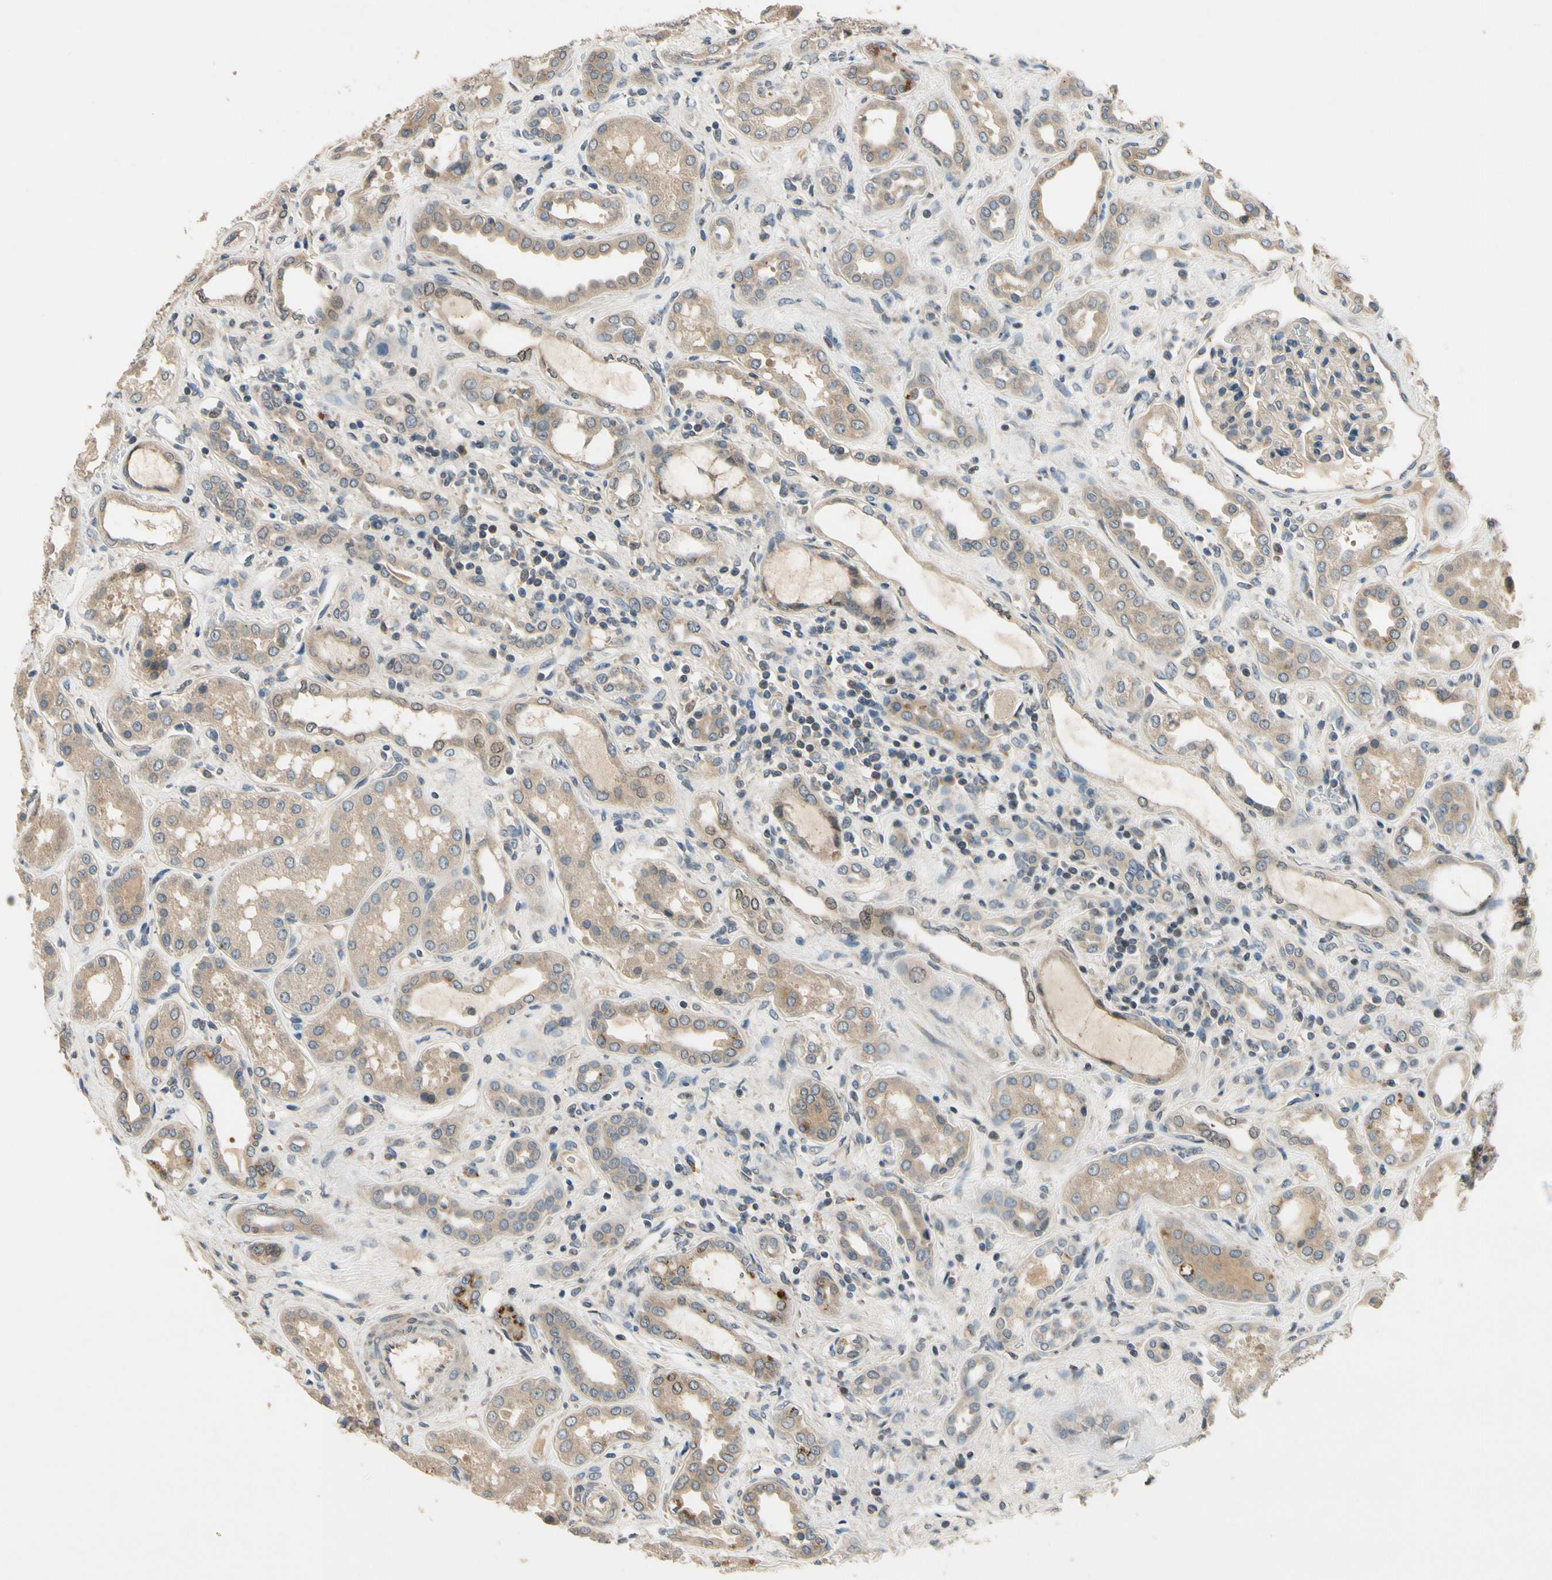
{"staining": {"intensity": "negative", "quantity": "none", "location": "none"}, "tissue": "kidney", "cell_type": "Cells in glomeruli", "image_type": "normal", "snomed": [{"axis": "morphology", "description": "Normal tissue, NOS"}, {"axis": "topography", "description": "Kidney"}], "caption": "High power microscopy photomicrograph of an immunohistochemistry photomicrograph of benign kidney, revealing no significant positivity in cells in glomeruli. (DAB IHC, high magnification).", "gene": "ALKBH3", "patient": {"sex": "male", "age": 59}}